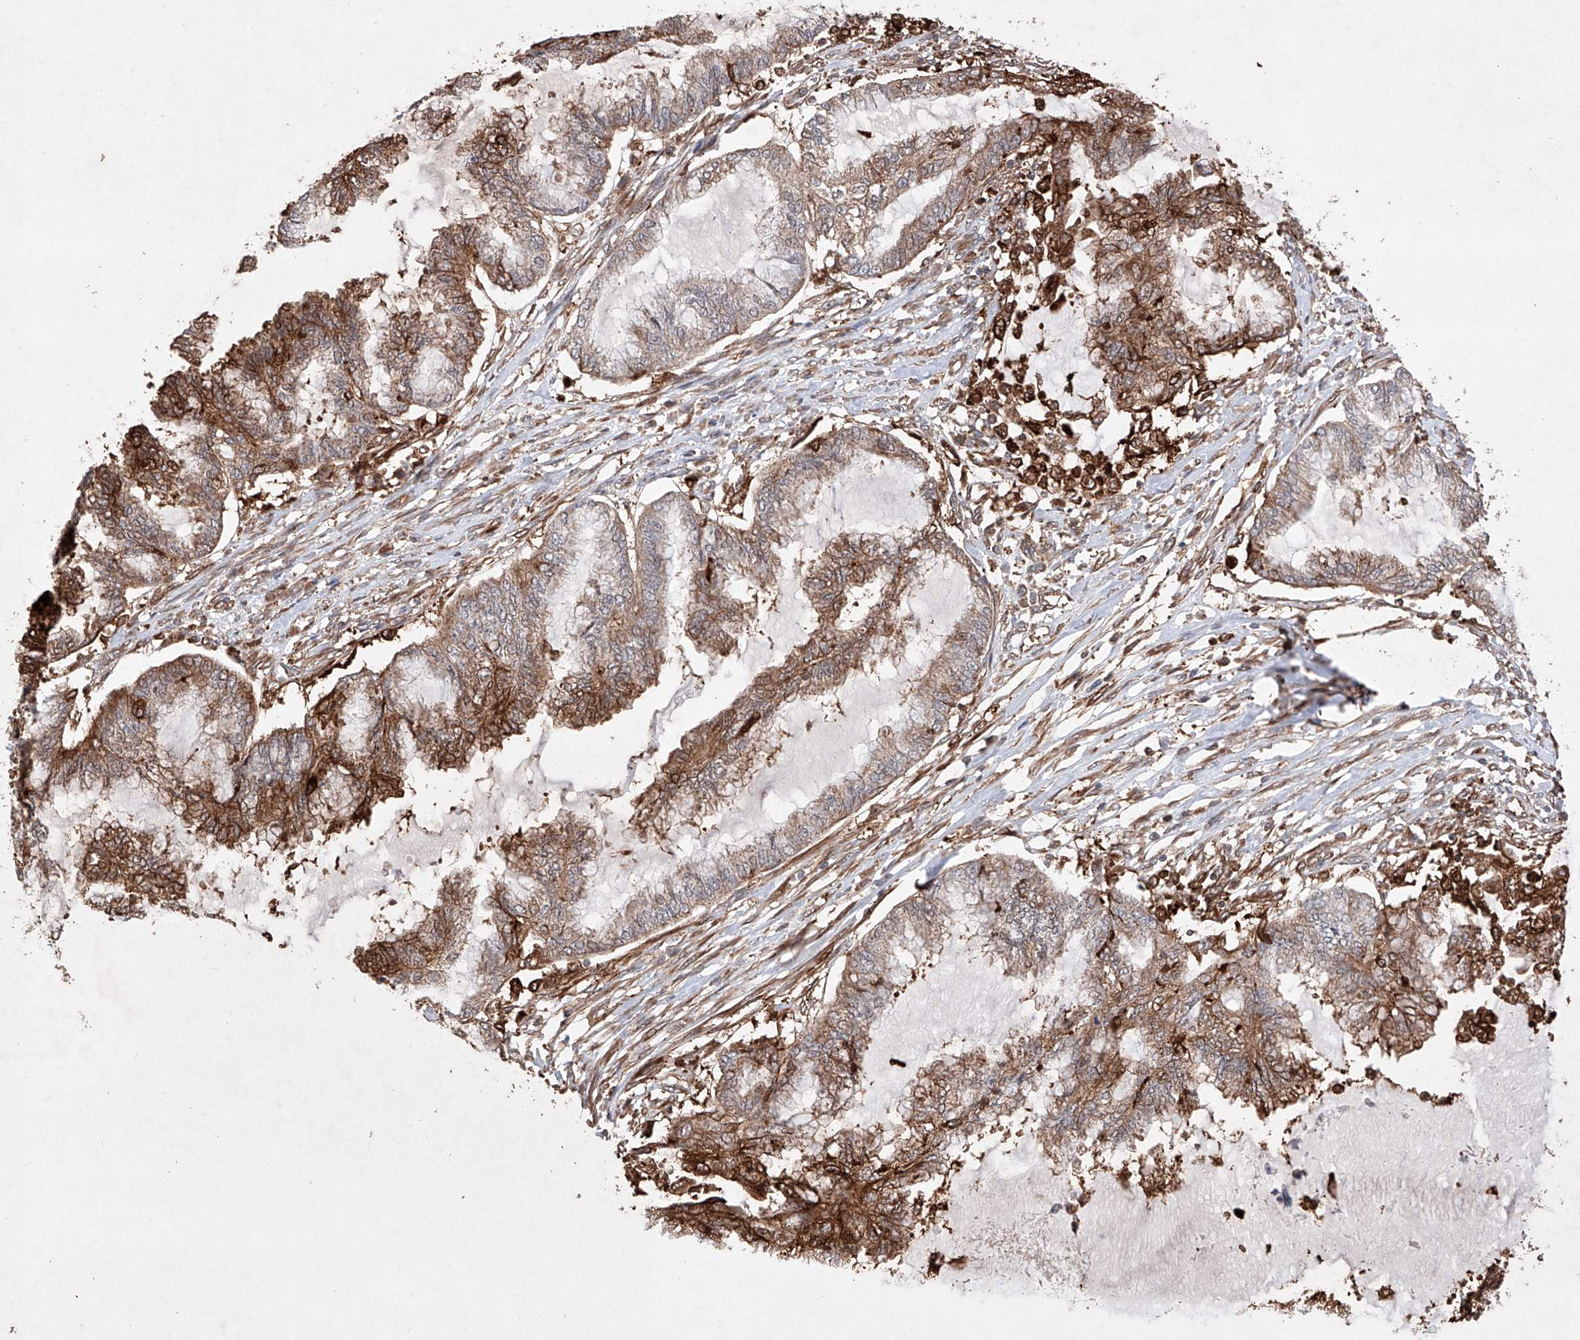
{"staining": {"intensity": "moderate", "quantity": ">75%", "location": "cytoplasmic/membranous"}, "tissue": "endometrial cancer", "cell_type": "Tumor cells", "image_type": "cancer", "snomed": [{"axis": "morphology", "description": "Adenocarcinoma, NOS"}, {"axis": "topography", "description": "Endometrium"}], "caption": "Immunohistochemistry (DAB (3,3'-diaminobenzidine)) staining of human endometrial adenocarcinoma shows moderate cytoplasmic/membranous protein staining in approximately >75% of tumor cells. (IHC, brightfield microscopy, high magnification).", "gene": "TIMM23", "patient": {"sex": "female", "age": 86}}